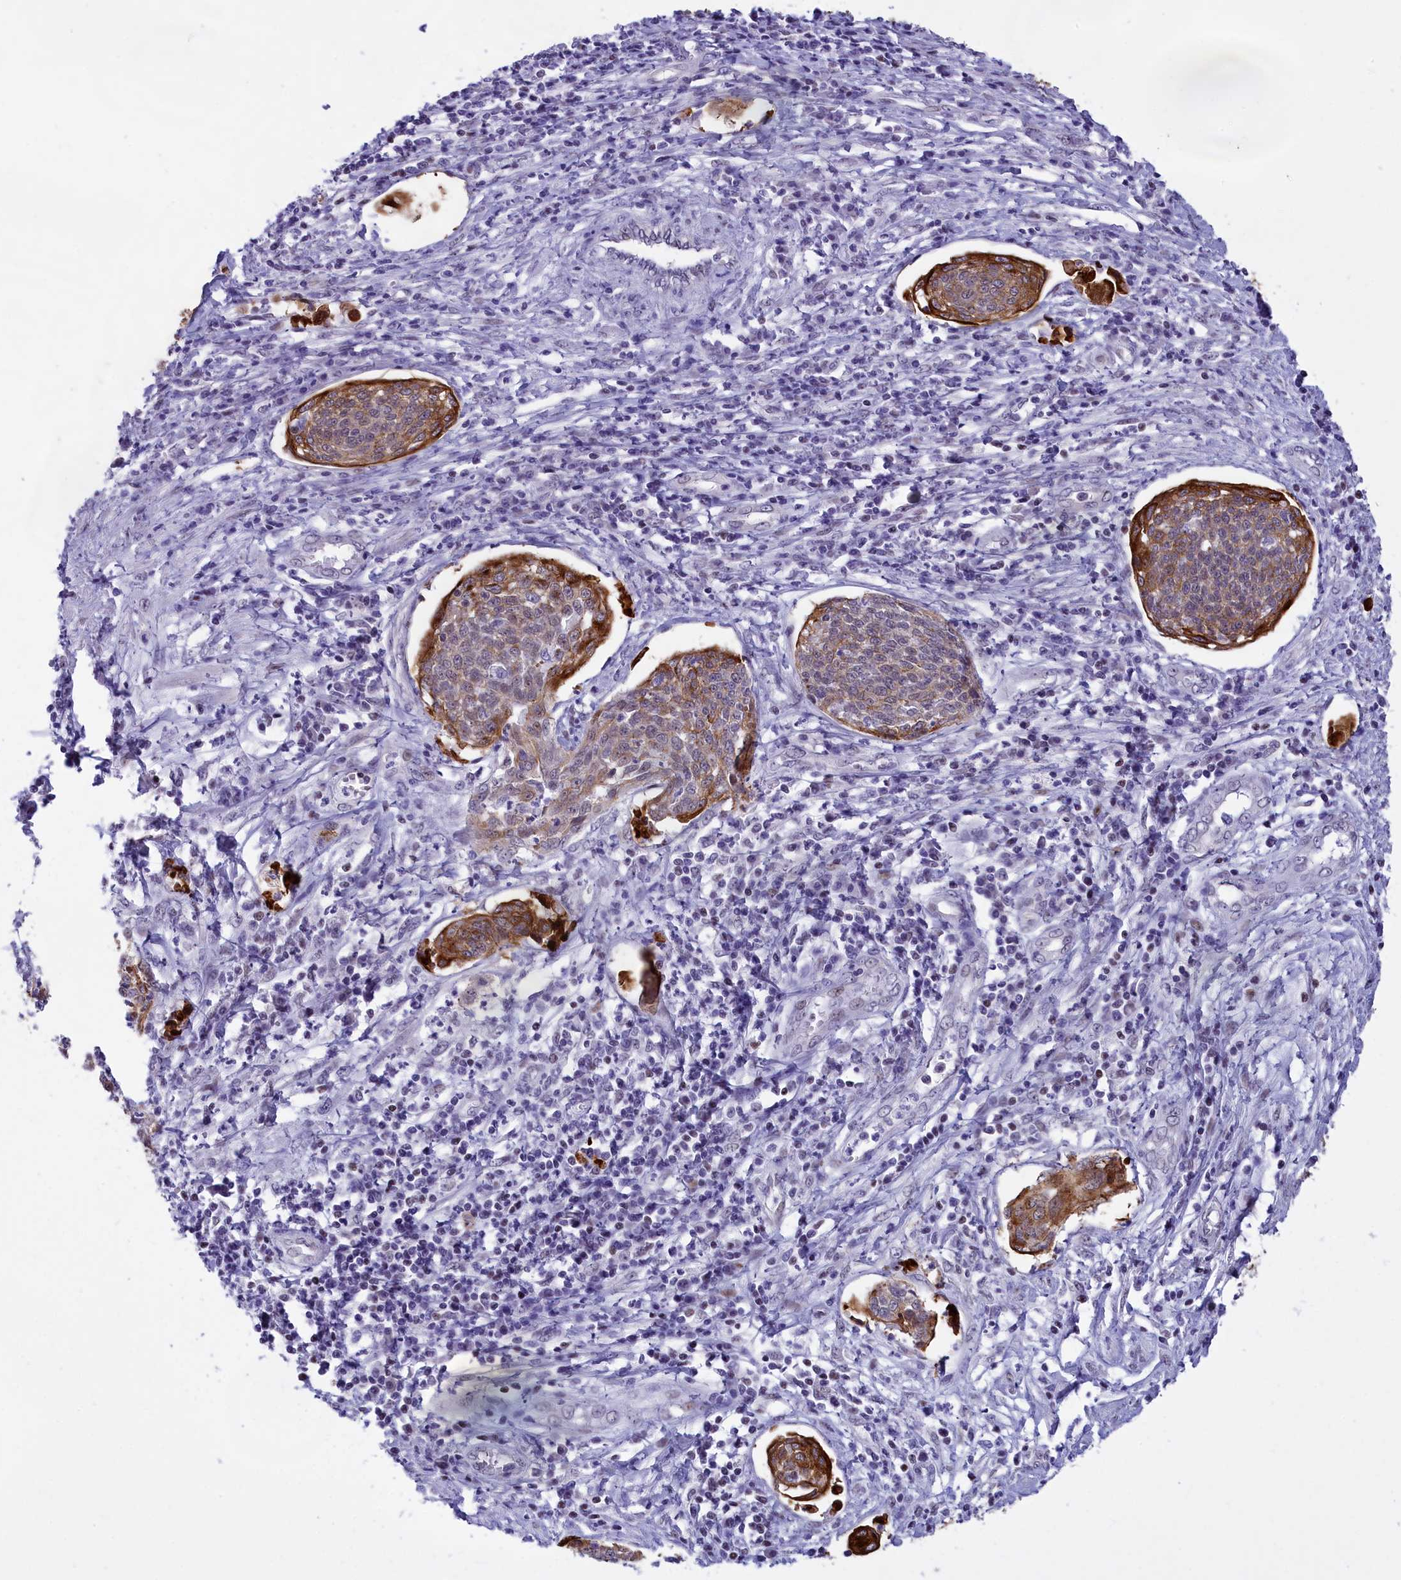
{"staining": {"intensity": "strong", "quantity": "25%-75%", "location": "cytoplasmic/membranous"}, "tissue": "cervical cancer", "cell_type": "Tumor cells", "image_type": "cancer", "snomed": [{"axis": "morphology", "description": "Squamous cell carcinoma, NOS"}, {"axis": "topography", "description": "Cervix"}], "caption": "Protein analysis of cervical cancer tissue demonstrates strong cytoplasmic/membranous positivity in approximately 25%-75% of tumor cells.", "gene": "SPIRE2", "patient": {"sex": "female", "age": 34}}